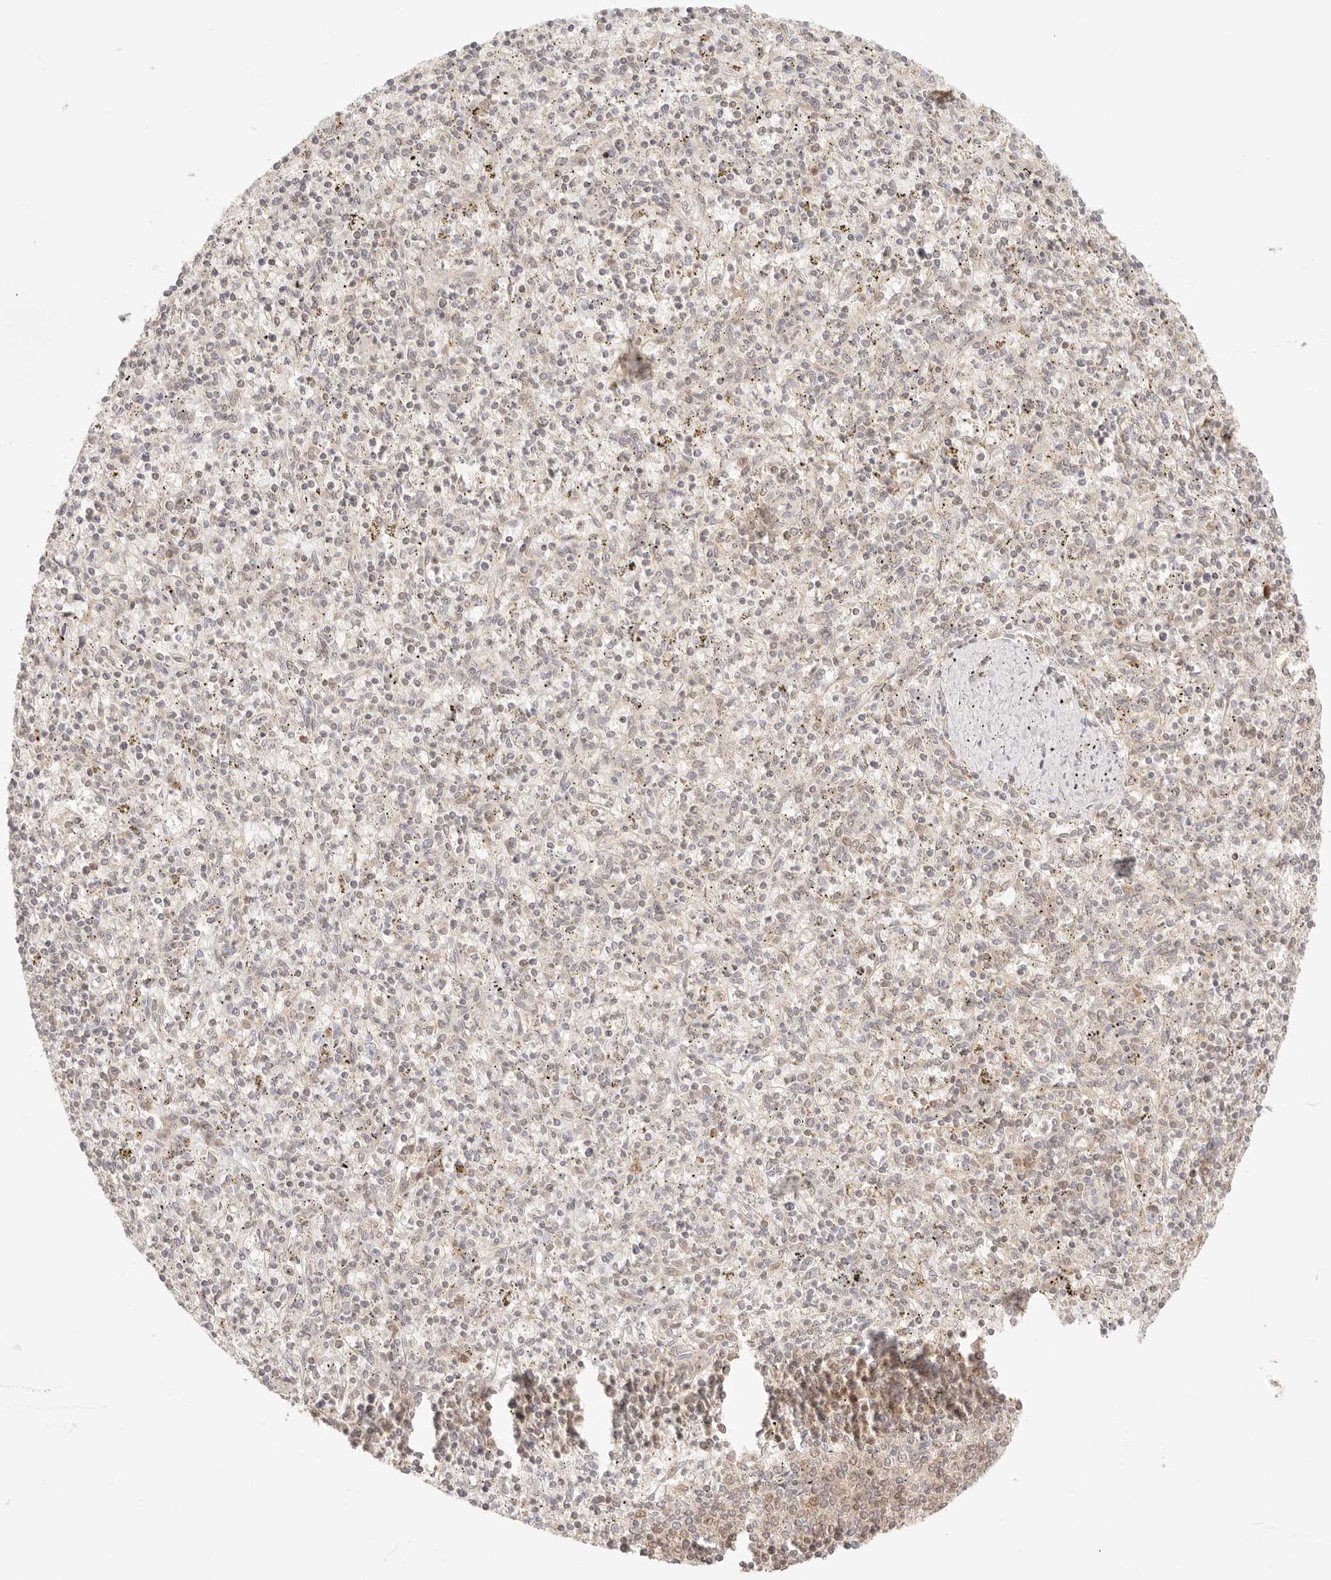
{"staining": {"intensity": "weak", "quantity": "<25%", "location": "cytoplasmic/membranous"}, "tissue": "spleen", "cell_type": "Cells in red pulp", "image_type": "normal", "snomed": [{"axis": "morphology", "description": "Normal tissue, NOS"}, {"axis": "topography", "description": "Spleen"}], "caption": "Immunohistochemical staining of benign spleen exhibits no significant expression in cells in red pulp.", "gene": "COA6", "patient": {"sex": "male", "age": 72}}